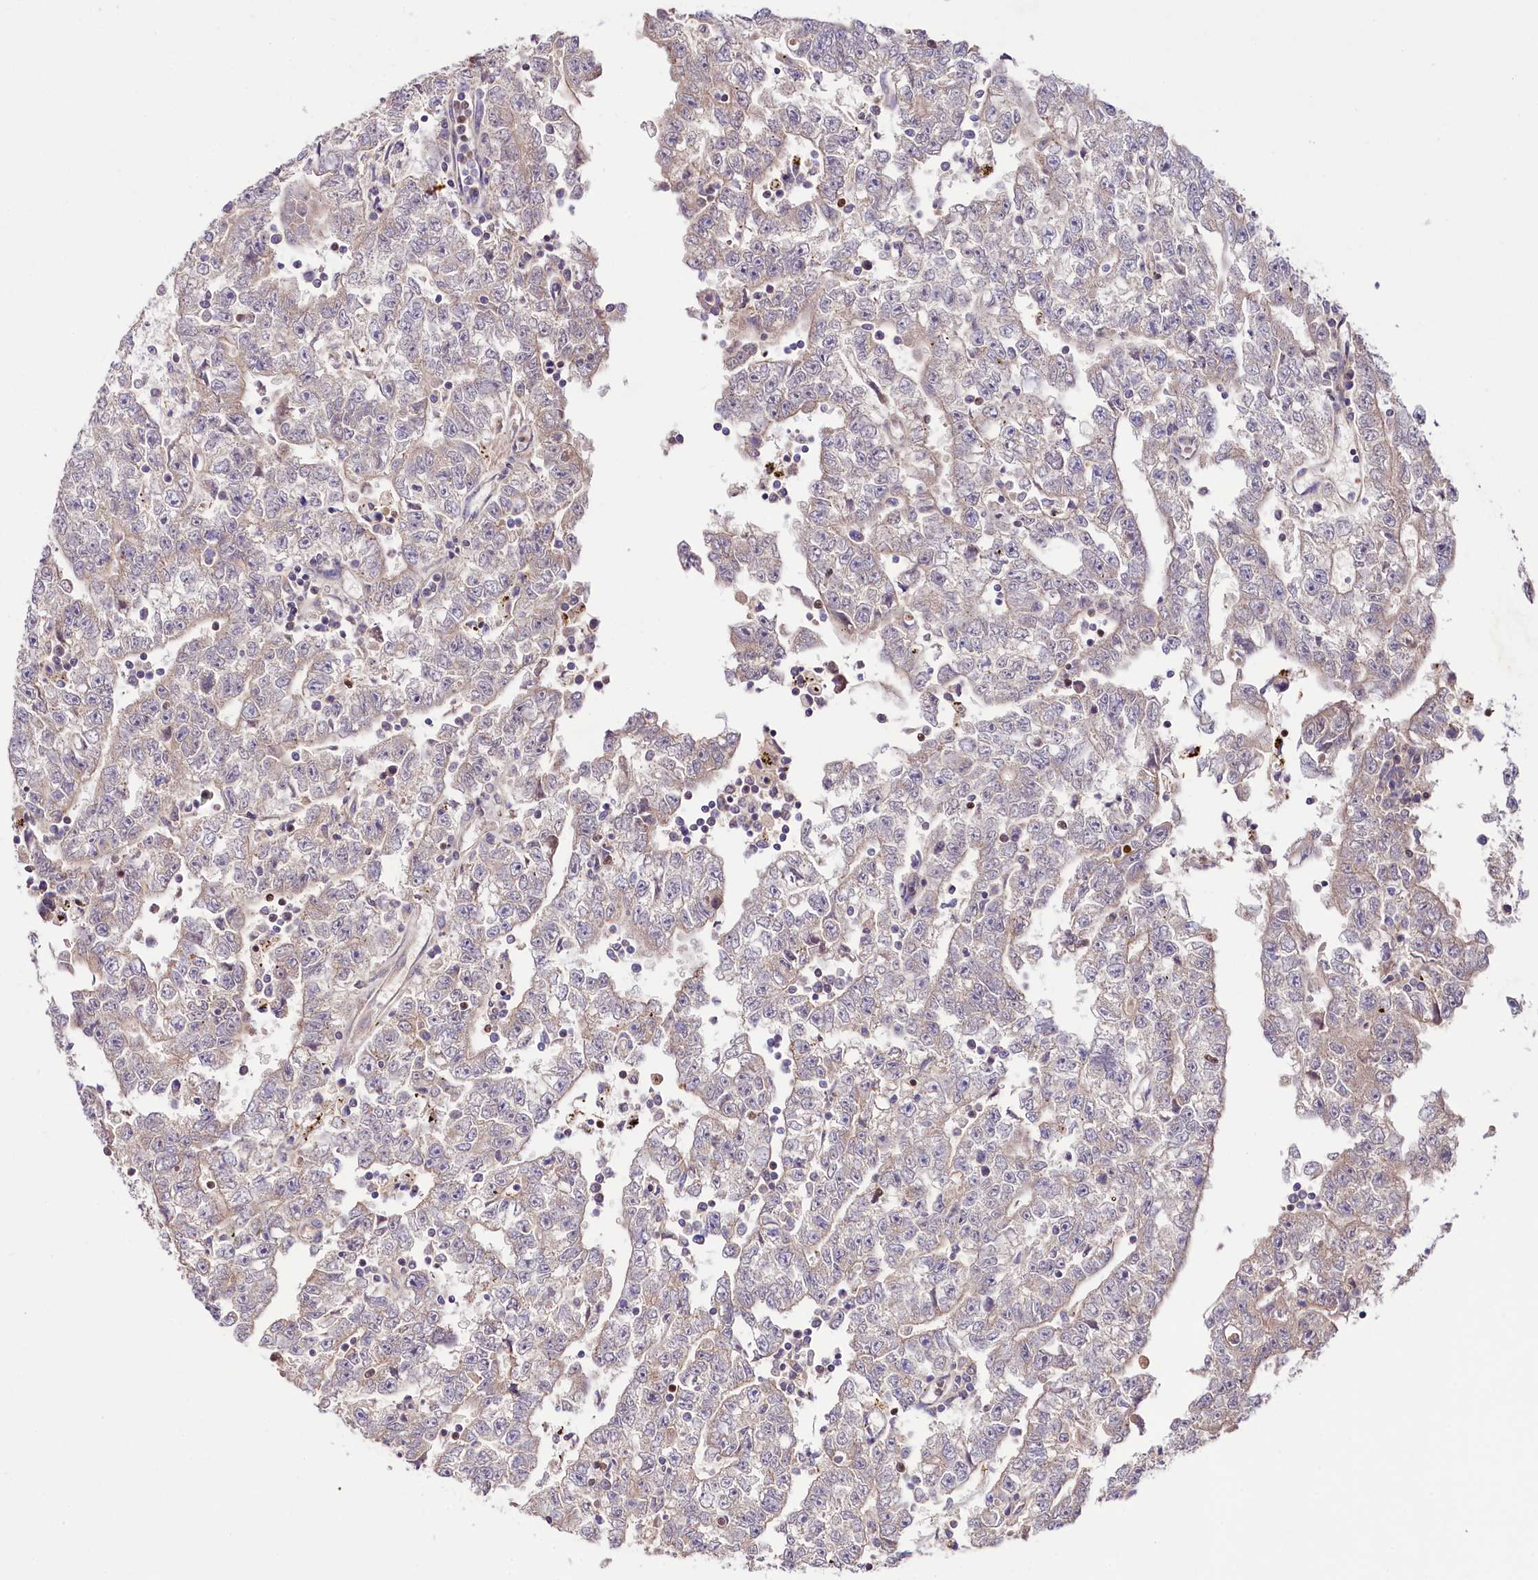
{"staining": {"intensity": "negative", "quantity": "none", "location": "none"}, "tissue": "testis cancer", "cell_type": "Tumor cells", "image_type": "cancer", "snomed": [{"axis": "morphology", "description": "Carcinoma, Embryonal, NOS"}, {"axis": "topography", "description": "Testis"}], "caption": "High magnification brightfield microscopy of embryonal carcinoma (testis) stained with DAB (3,3'-diaminobenzidine) (brown) and counterstained with hematoxylin (blue): tumor cells show no significant staining. Brightfield microscopy of IHC stained with DAB (brown) and hematoxylin (blue), captured at high magnification.", "gene": "ZNF45", "patient": {"sex": "male", "age": 25}}